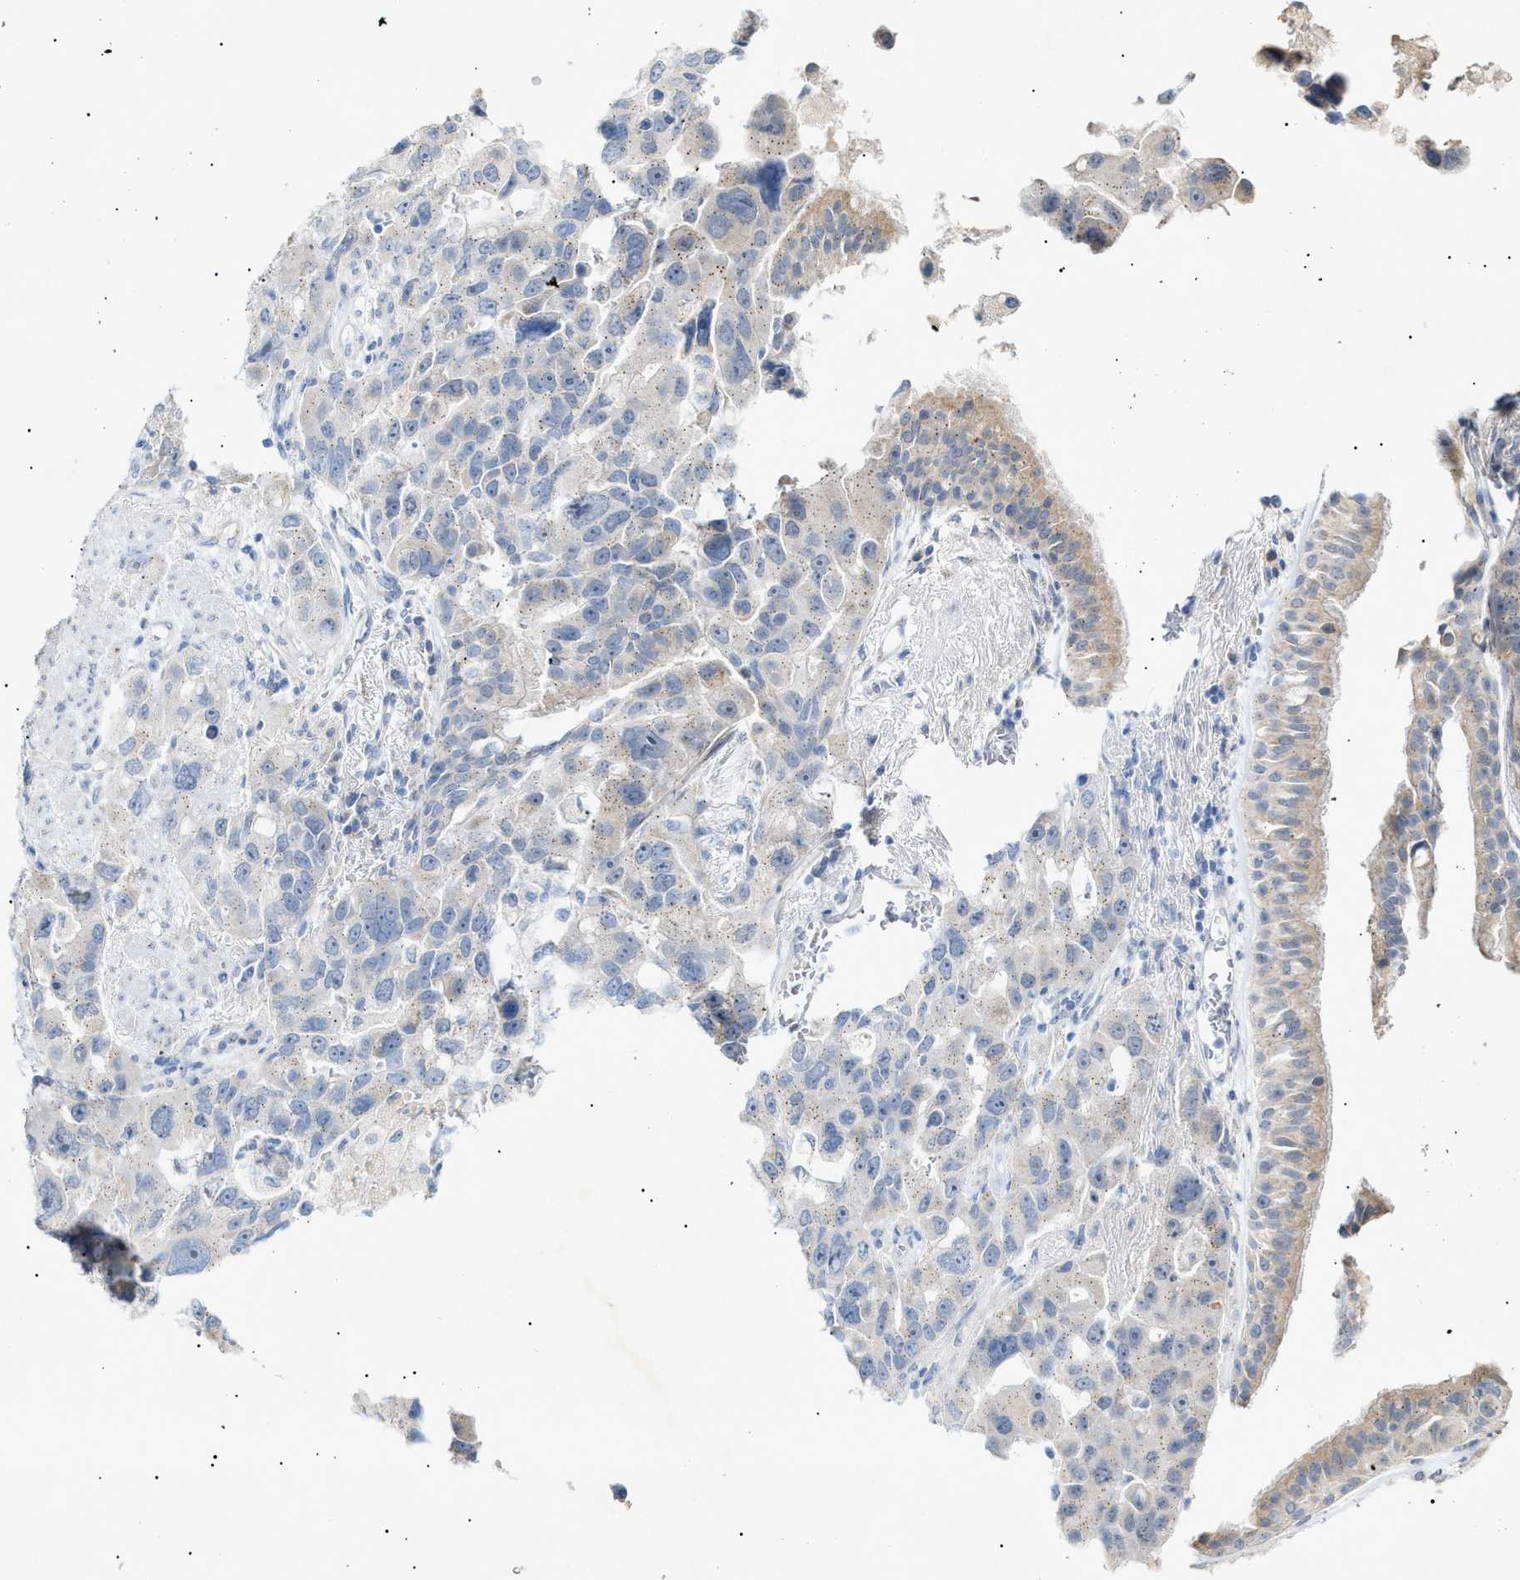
{"staining": {"intensity": "weak", "quantity": "25%-75%", "location": "cytoplasmic/membranous"}, "tissue": "bronchus", "cell_type": "Respiratory epithelial cells", "image_type": "normal", "snomed": [{"axis": "morphology", "description": "Normal tissue, NOS"}, {"axis": "morphology", "description": "Adenocarcinoma, NOS"}, {"axis": "morphology", "description": "Adenocarcinoma, metastatic, NOS"}, {"axis": "topography", "description": "Lymph node"}, {"axis": "topography", "description": "Bronchus"}, {"axis": "topography", "description": "Lung"}], "caption": "An immunohistochemistry (IHC) photomicrograph of unremarkable tissue is shown. Protein staining in brown labels weak cytoplasmic/membranous positivity in bronchus within respiratory epithelial cells. (DAB IHC, brown staining for protein, blue staining for nuclei).", "gene": "SLC25A31", "patient": {"sex": "female", "age": 54}}